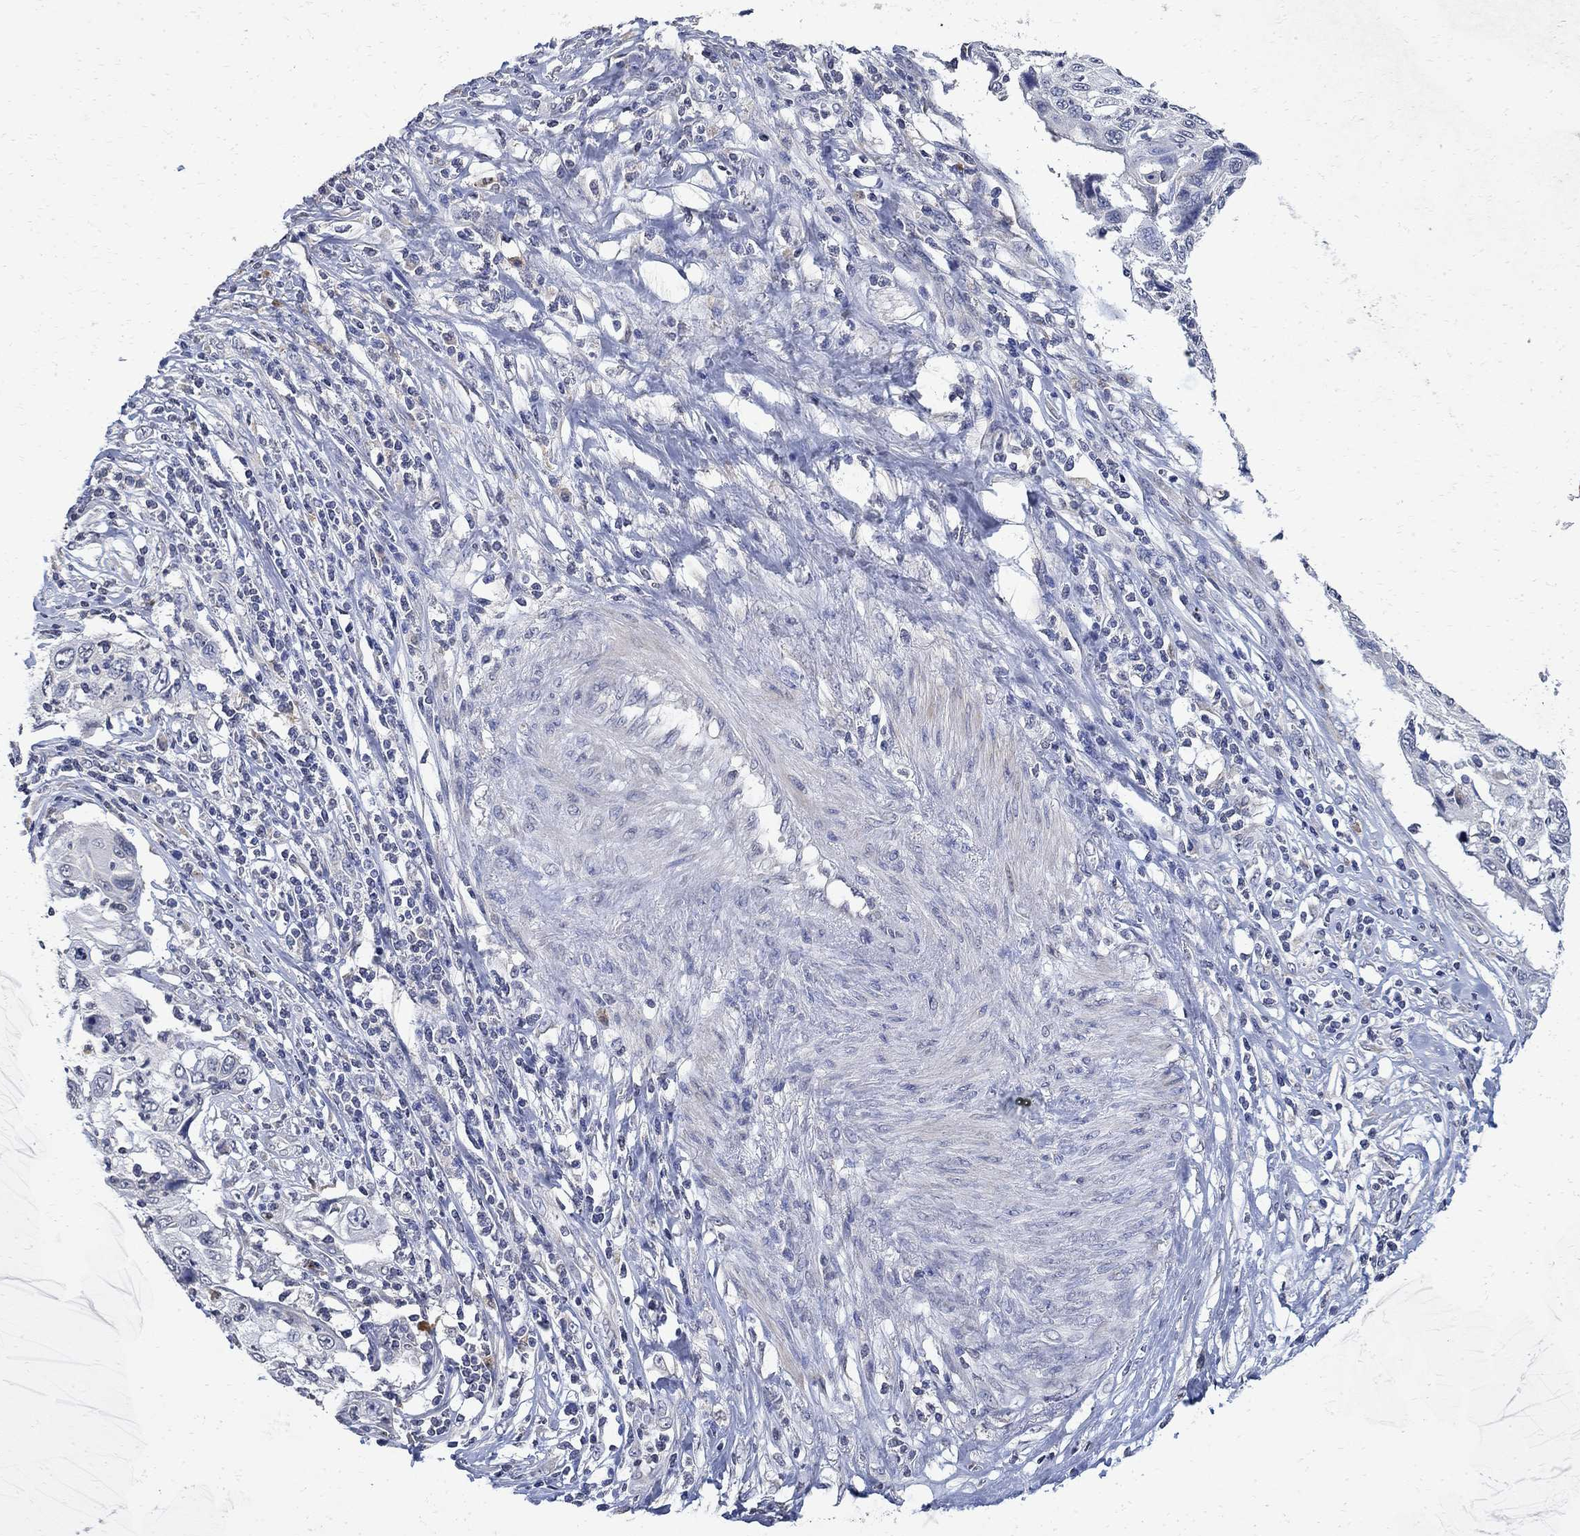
{"staining": {"intensity": "negative", "quantity": "none", "location": "none"}, "tissue": "cervical cancer", "cell_type": "Tumor cells", "image_type": "cancer", "snomed": [{"axis": "morphology", "description": "Squamous cell carcinoma, NOS"}, {"axis": "topography", "description": "Cervix"}], "caption": "The photomicrograph demonstrates no staining of tumor cells in cervical squamous cell carcinoma.", "gene": "TMEM169", "patient": {"sex": "female", "age": 70}}